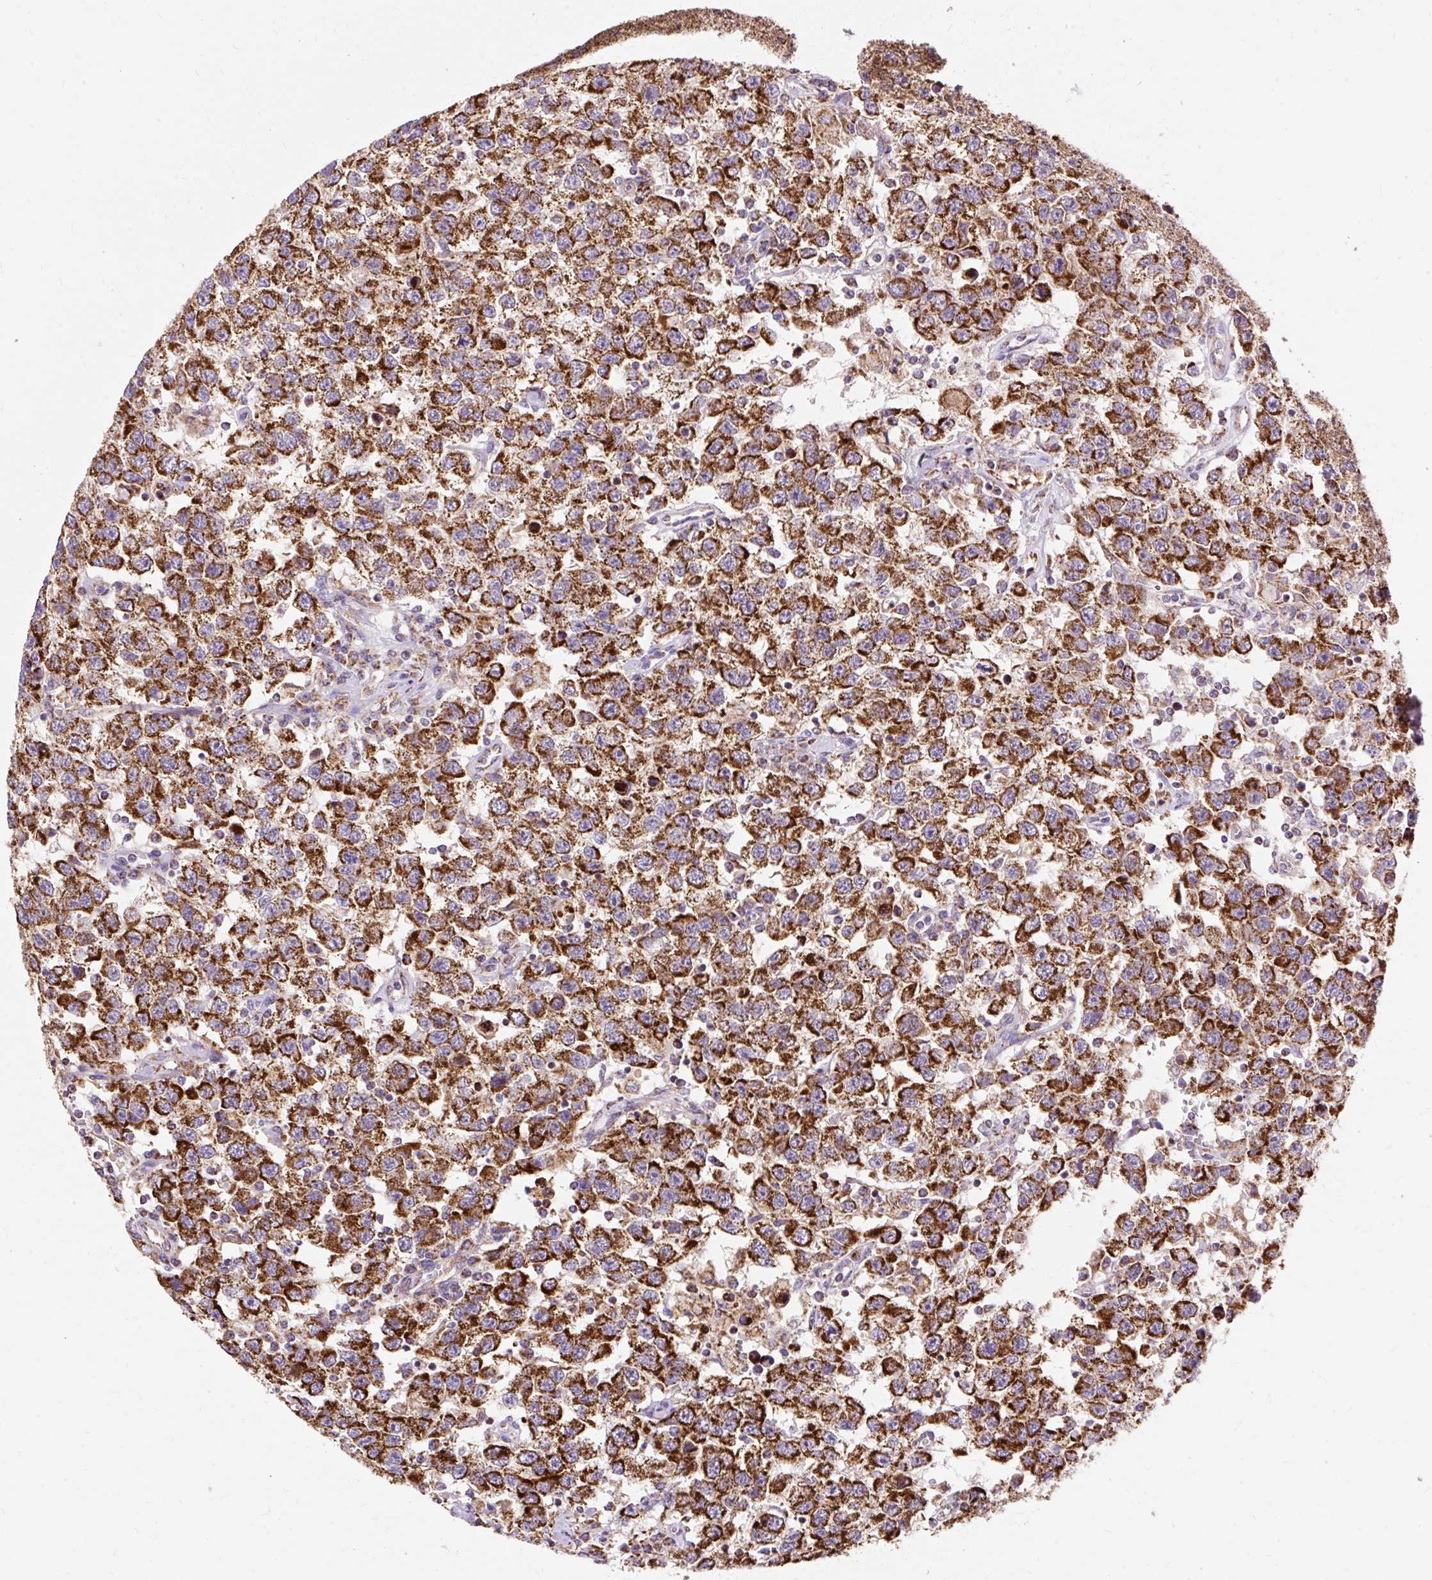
{"staining": {"intensity": "strong", "quantity": ">75%", "location": "cytoplasmic/membranous"}, "tissue": "testis cancer", "cell_type": "Tumor cells", "image_type": "cancer", "snomed": [{"axis": "morphology", "description": "Seminoma, NOS"}, {"axis": "topography", "description": "Testis"}], "caption": "Protein staining displays strong cytoplasmic/membranous expression in about >75% of tumor cells in seminoma (testis).", "gene": "CEP290", "patient": {"sex": "male", "age": 41}}